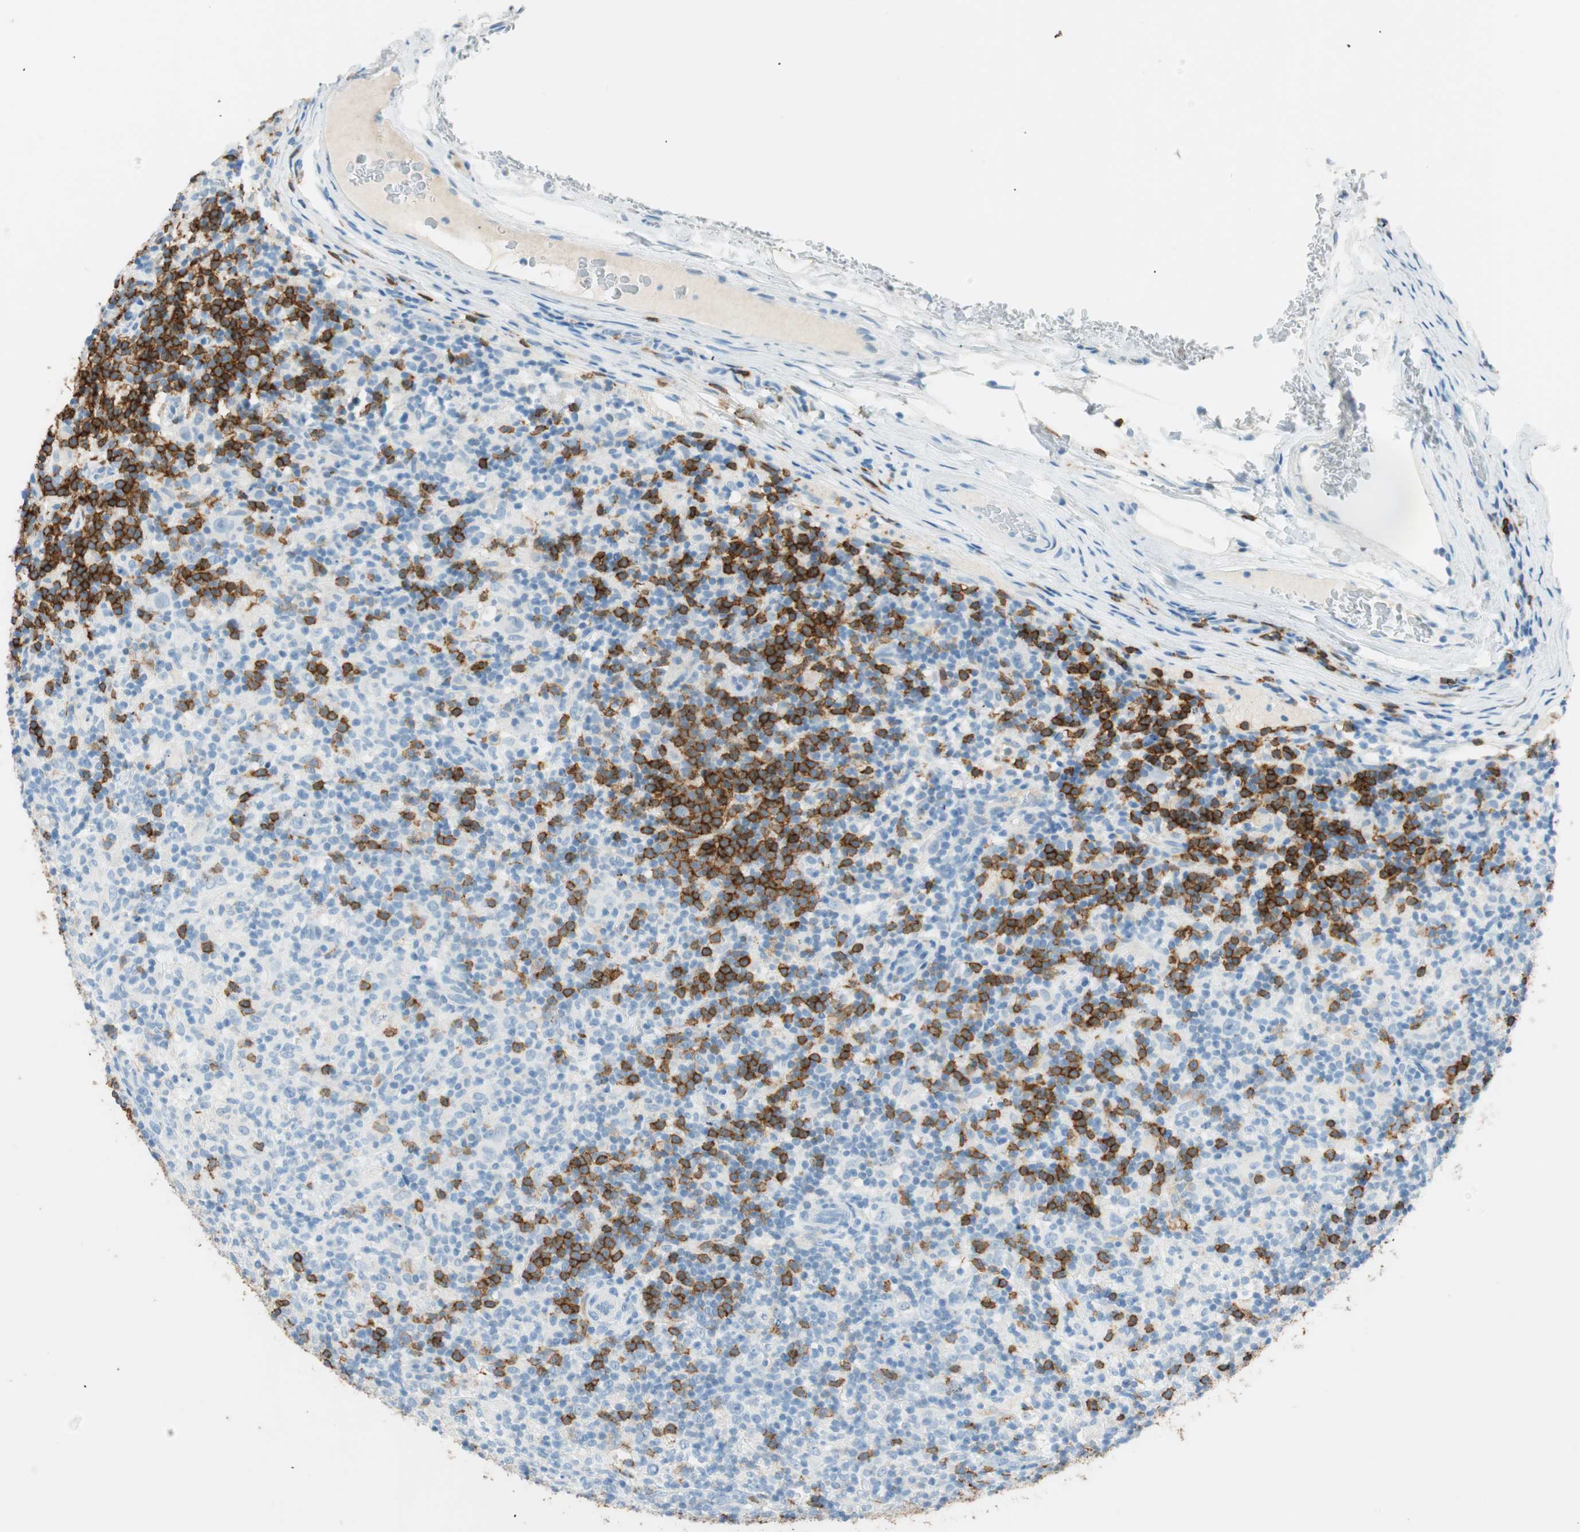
{"staining": {"intensity": "strong", "quantity": "25%-75%", "location": "cytoplasmic/membranous"}, "tissue": "lymphoma", "cell_type": "Tumor cells", "image_type": "cancer", "snomed": [{"axis": "morphology", "description": "Hodgkin's disease, NOS"}, {"axis": "topography", "description": "Lymph node"}], "caption": "Lymphoma stained with a brown dye demonstrates strong cytoplasmic/membranous positive positivity in about 25%-75% of tumor cells.", "gene": "TNFRSF13C", "patient": {"sex": "male", "age": 70}}